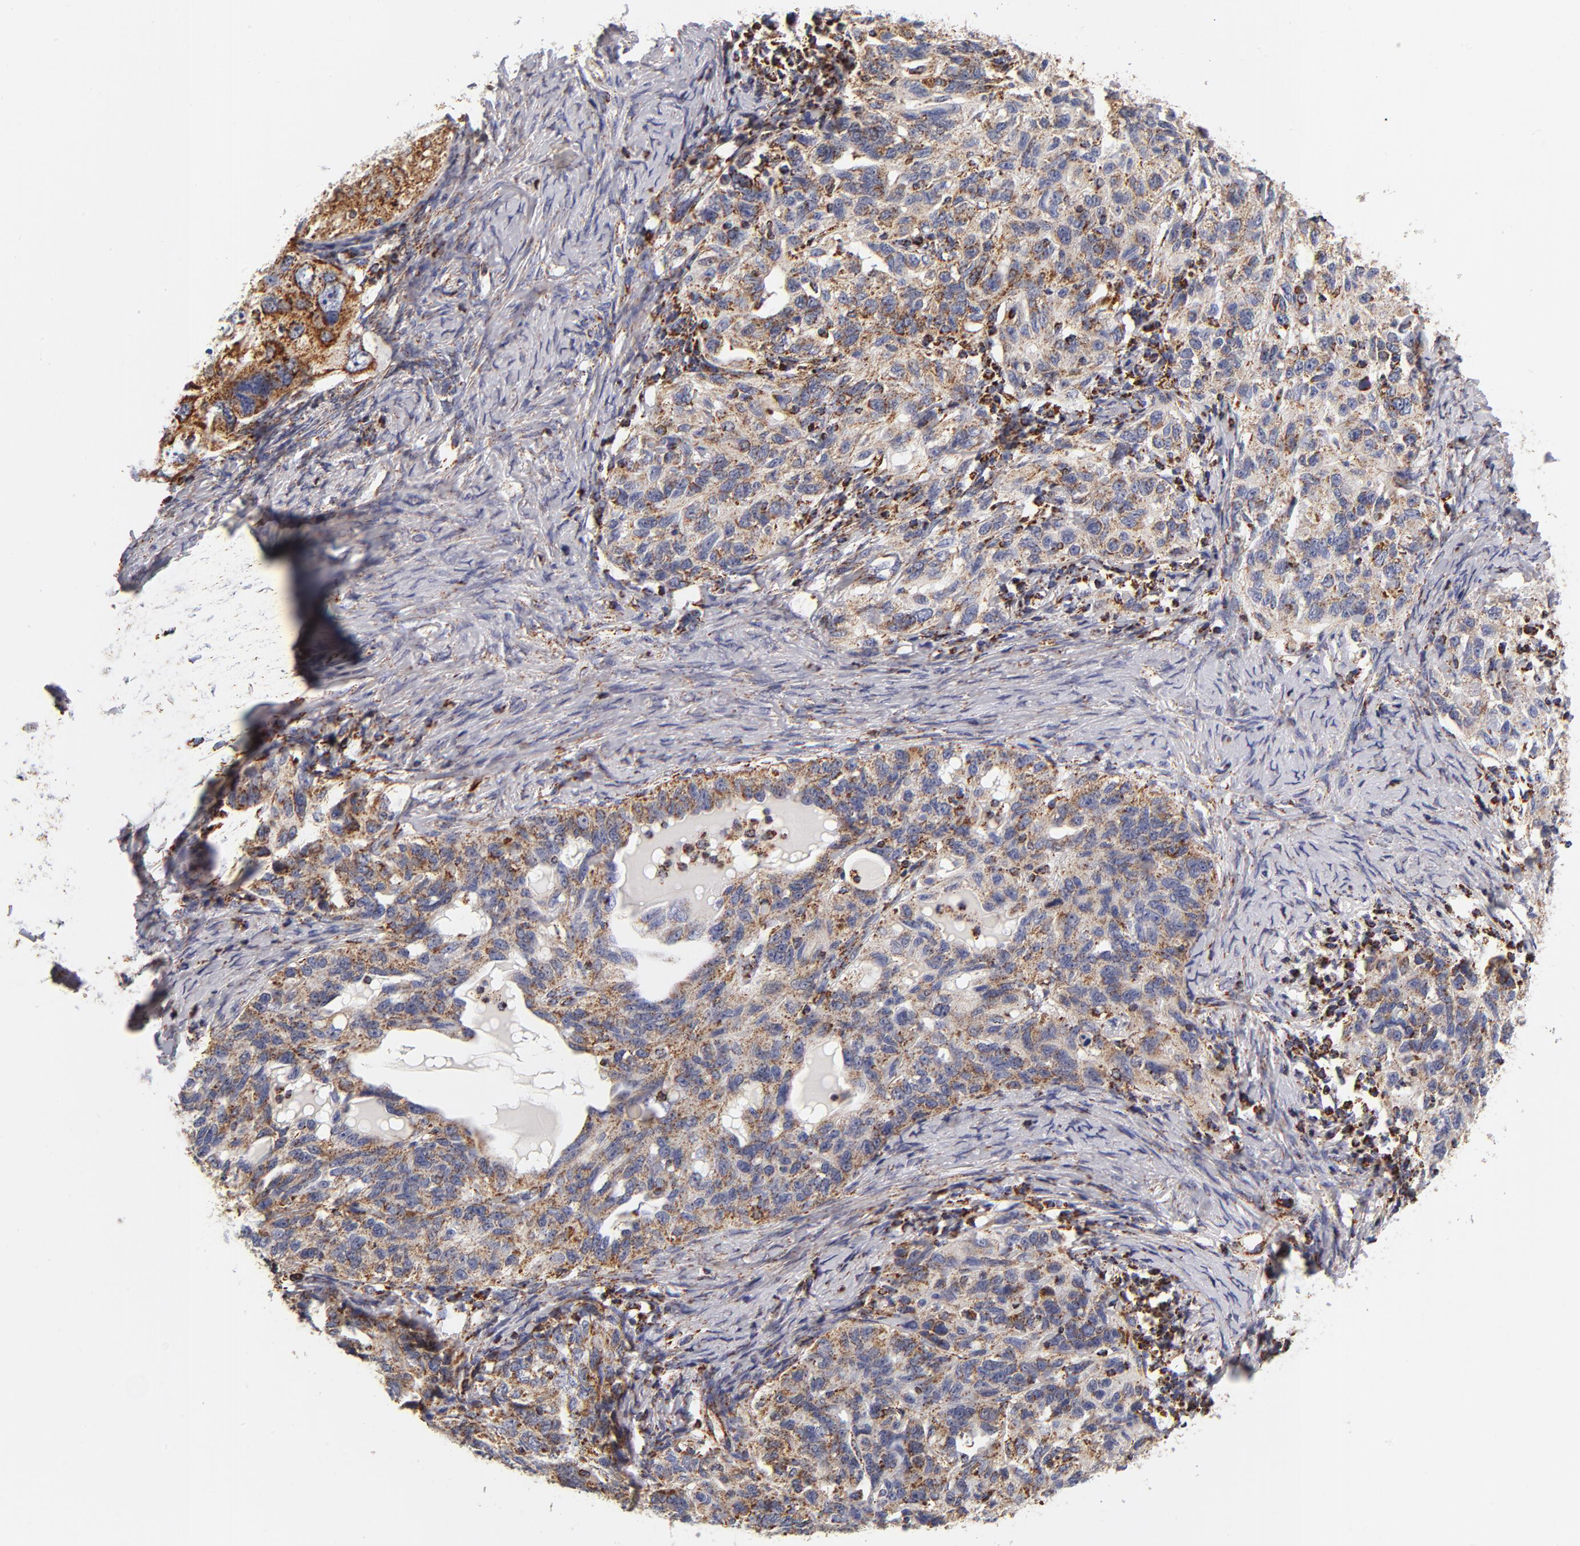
{"staining": {"intensity": "strong", "quantity": ">75%", "location": "cytoplasmic/membranous"}, "tissue": "ovarian cancer", "cell_type": "Tumor cells", "image_type": "cancer", "snomed": [{"axis": "morphology", "description": "Cystadenocarcinoma, serous, NOS"}, {"axis": "topography", "description": "Ovary"}], "caption": "Immunohistochemical staining of human serous cystadenocarcinoma (ovarian) shows high levels of strong cytoplasmic/membranous positivity in about >75% of tumor cells. The staining was performed using DAB, with brown indicating positive protein expression. Nuclei are stained blue with hematoxylin.", "gene": "ECHS1", "patient": {"sex": "female", "age": 82}}